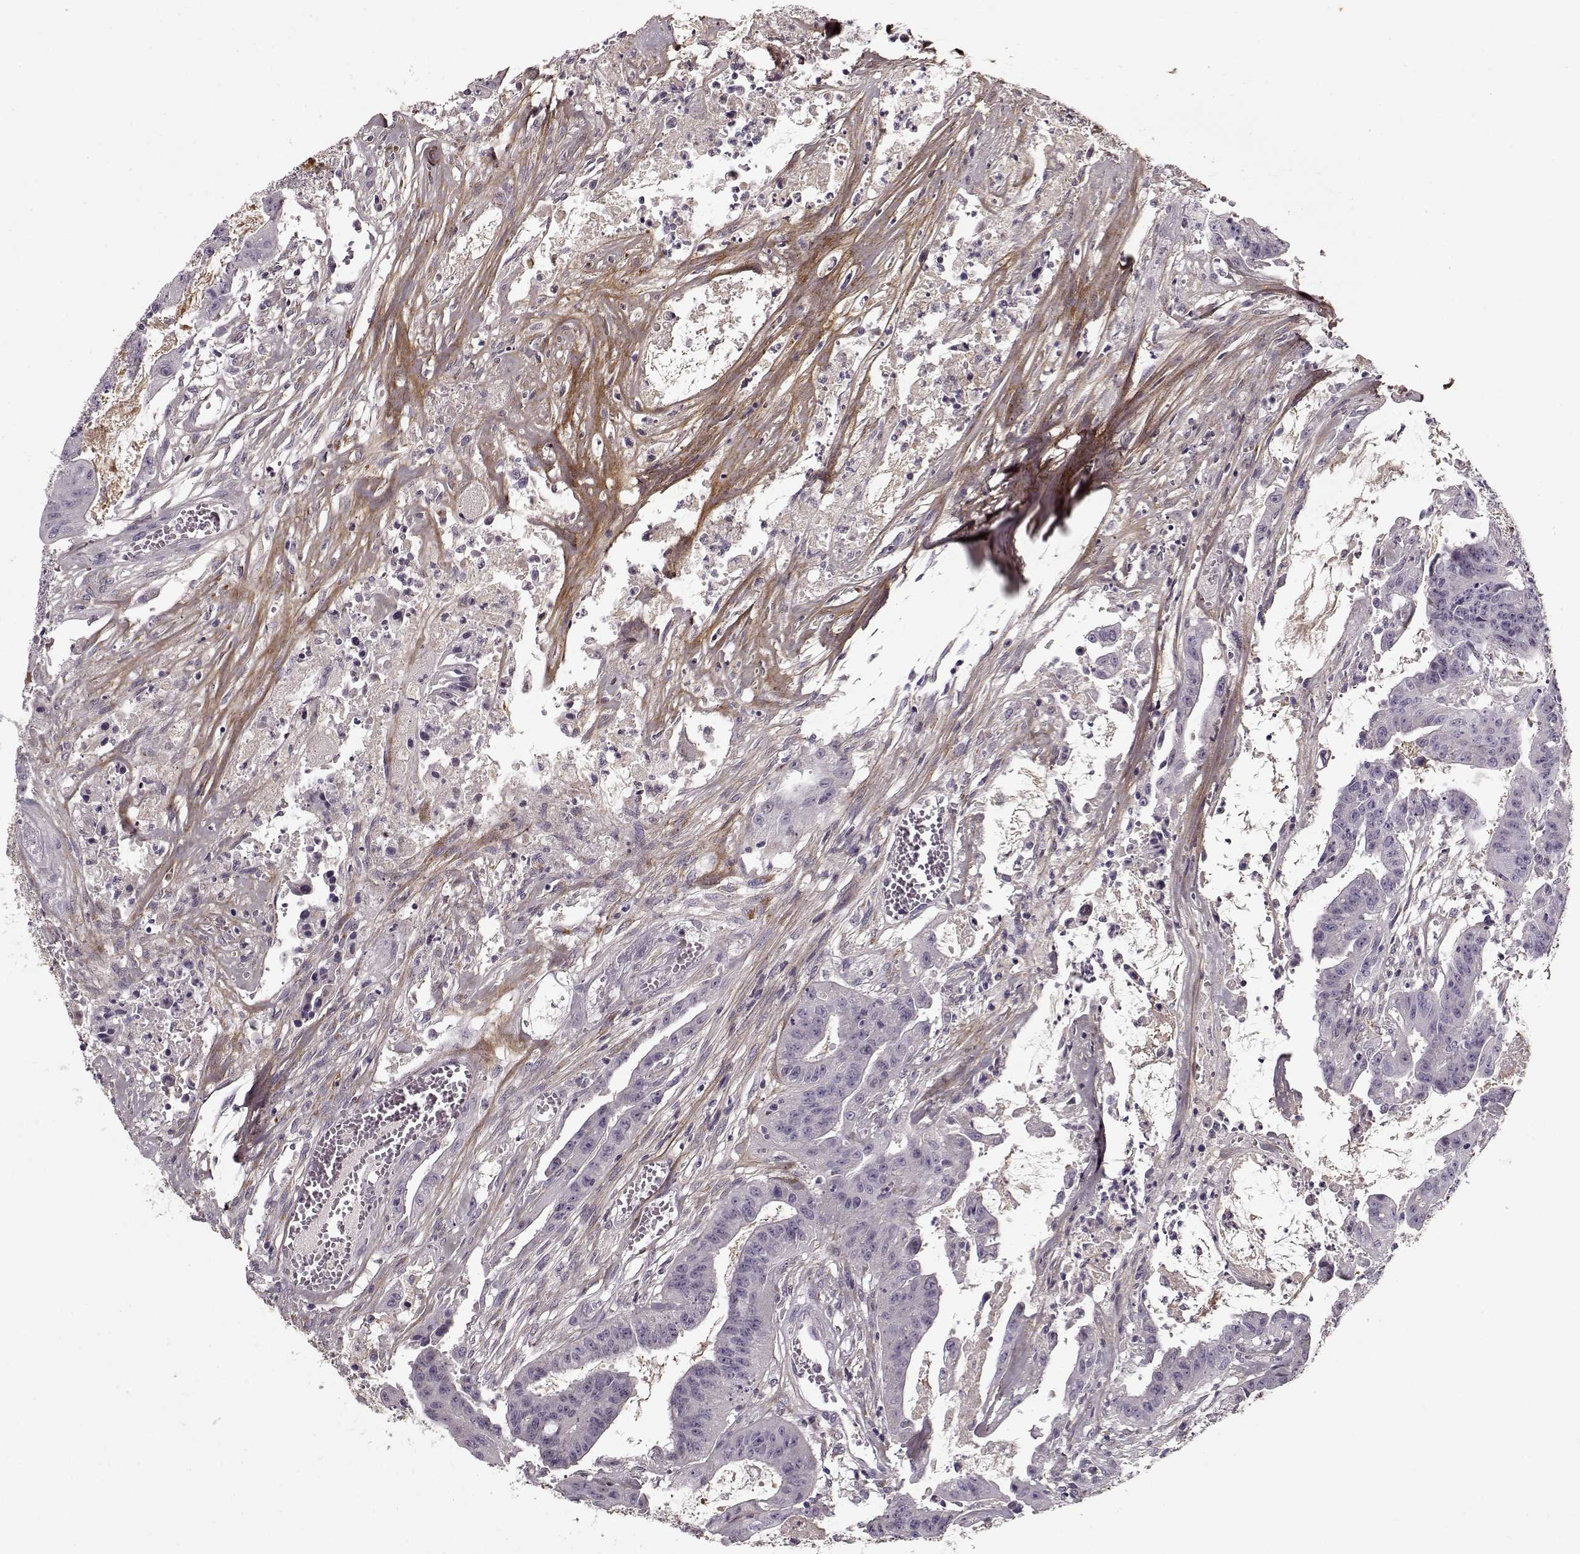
{"staining": {"intensity": "negative", "quantity": "none", "location": "none"}, "tissue": "colorectal cancer", "cell_type": "Tumor cells", "image_type": "cancer", "snomed": [{"axis": "morphology", "description": "Adenocarcinoma, NOS"}, {"axis": "topography", "description": "Colon"}], "caption": "High magnification brightfield microscopy of adenocarcinoma (colorectal) stained with DAB (3,3'-diaminobenzidine) (brown) and counterstained with hematoxylin (blue): tumor cells show no significant staining.", "gene": "LUM", "patient": {"sex": "male", "age": 33}}